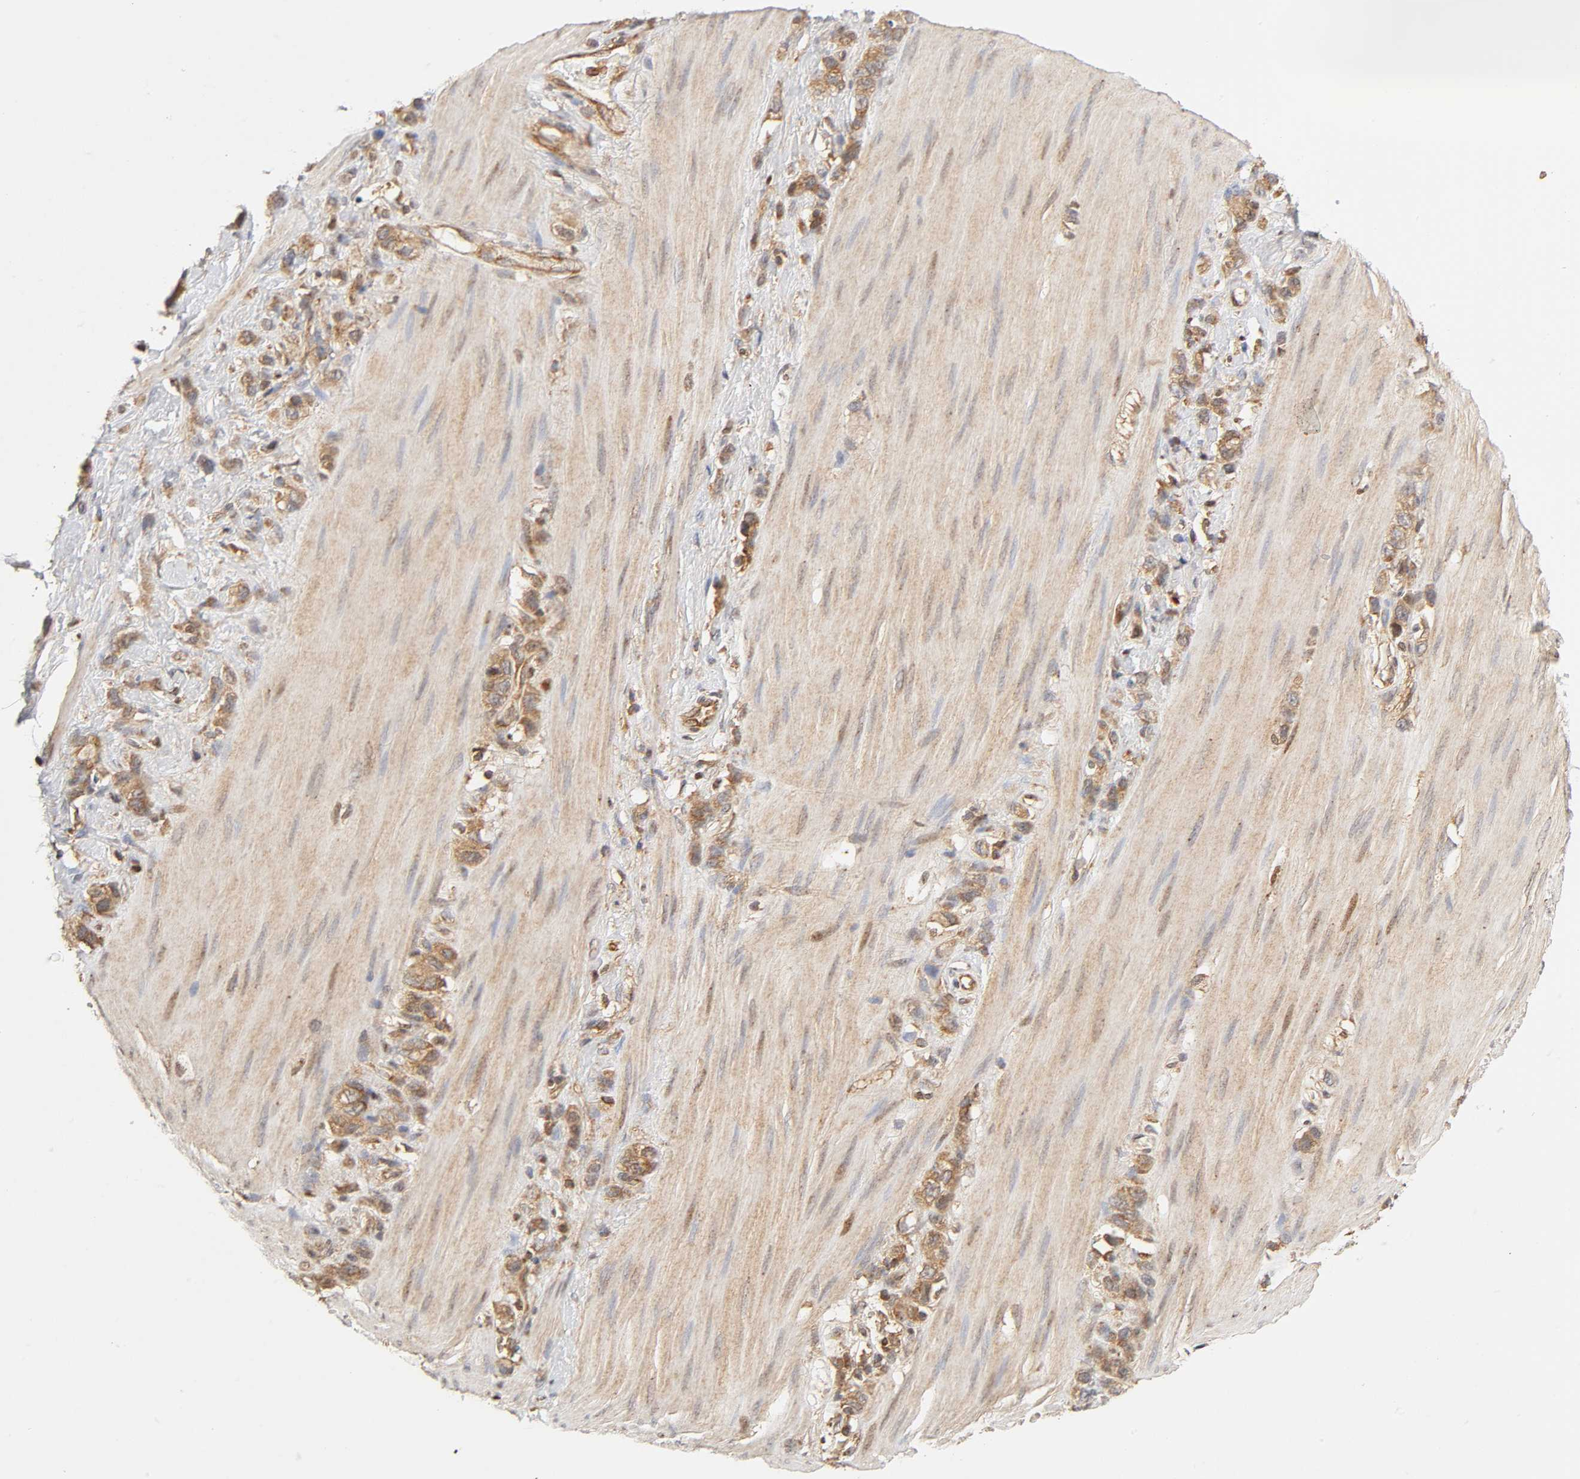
{"staining": {"intensity": "moderate", "quantity": ">75%", "location": "cytoplasmic/membranous"}, "tissue": "stomach cancer", "cell_type": "Tumor cells", "image_type": "cancer", "snomed": [{"axis": "morphology", "description": "Normal tissue, NOS"}, {"axis": "morphology", "description": "Adenocarcinoma, NOS"}, {"axis": "morphology", "description": "Adenocarcinoma, High grade"}, {"axis": "topography", "description": "Stomach, upper"}, {"axis": "topography", "description": "Stomach"}], "caption": "Brown immunohistochemical staining in adenocarcinoma (high-grade) (stomach) shows moderate cytoplasmic/membranous expression in about >75% of tumor cells.", "gene": "PAFAH1B1", "patient": {"sex": "female", "age": 65}}